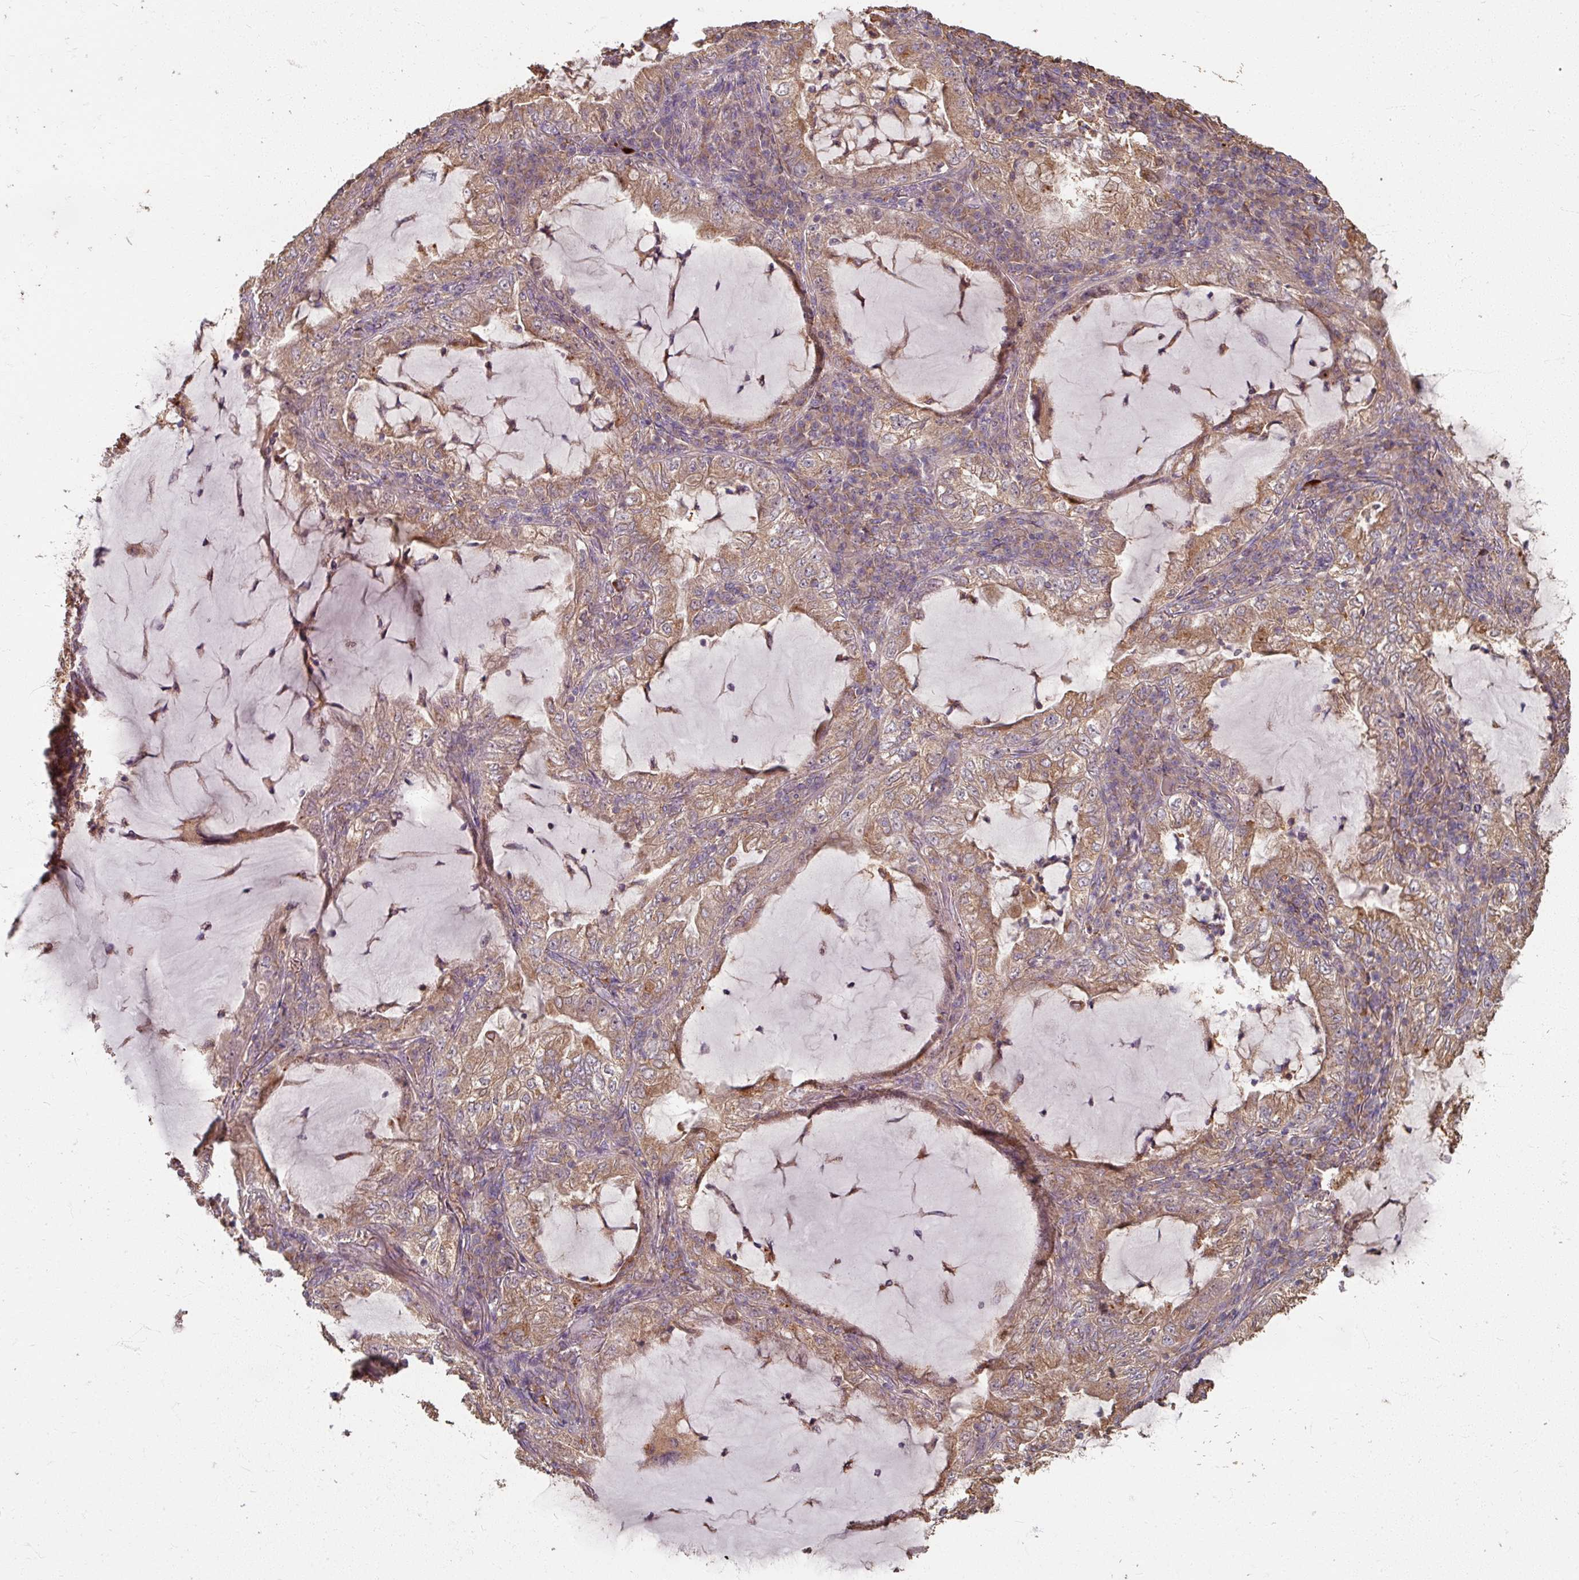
{"staining": {"intensity": "moderate", "quantity": ">75%", "location": "cytoplasmic/membranous"}, "tissue": "lung cancer", "cell_type": "Tumor cells", "image_type": "cancer", "snomed": [{"axis": "morphology", "description": "Adenocarcinoma, NOS"}, {"axis": "topography", "description": "Lung"}], "caption": "Human adenocarcinoma (lung) stained for a protein (brown) shows moderate cytoplasmic/membranous positive expression in approximately >75% of tumor cells.", "gene": "CCDC68", "patient": {"sex": "female", "age": 73}}